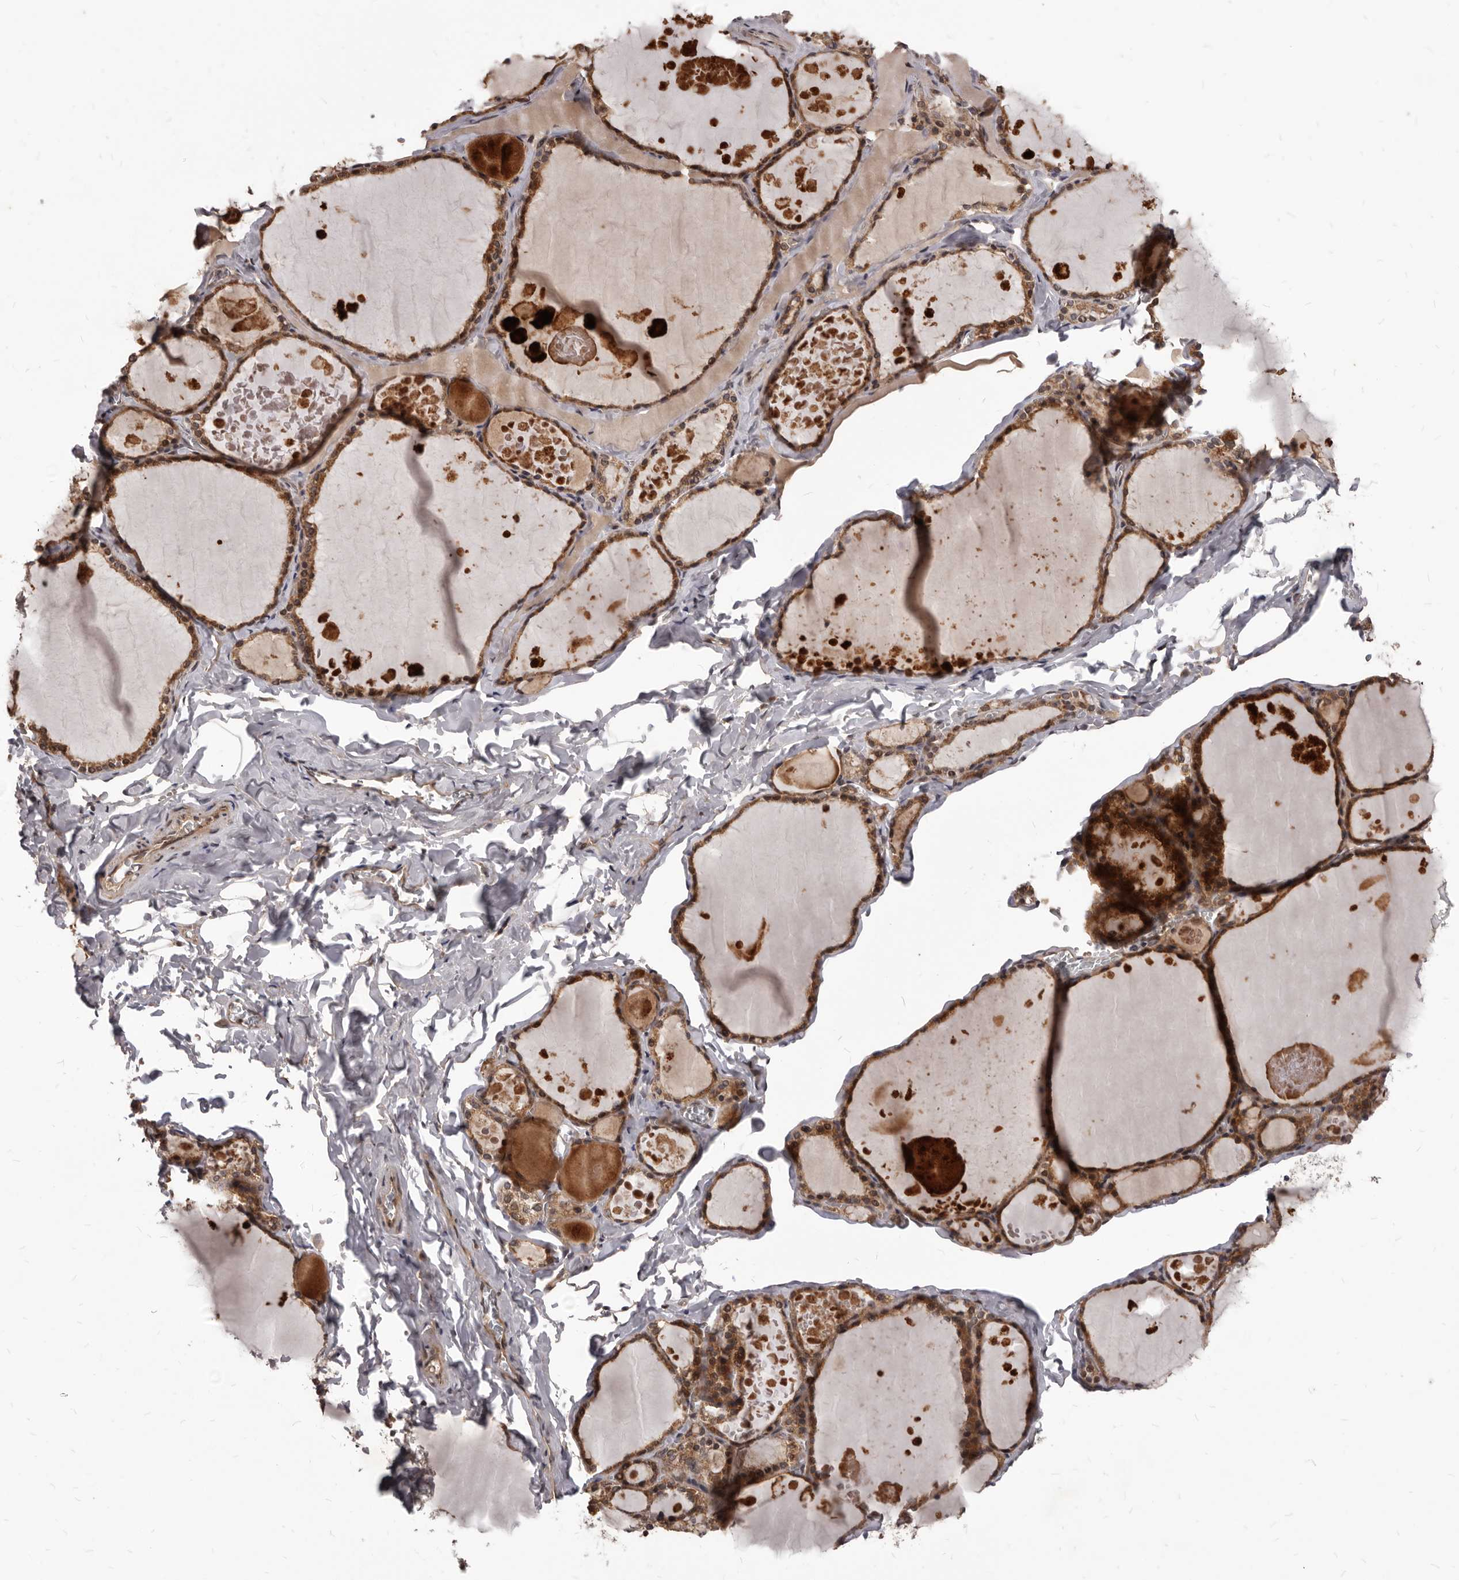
{"staining": {"intensity": "moderate", "quantity": ">75%", "location": "cytoplasmic/membranous"}, "tissue": "thyroid gland", "cell_type": "Glandular cells", "image_type": "normal", "snomed": [{"axis": "morphology", "description": "Normal tissue, NOS"}, {"axis": "topography", "description": "Thyroid gland"}], "caption": "About >75% of glandular cells in unremarkable human thyroid gland exhibit moderate cytoplasmic/membranous protein positivity as visualized by brown immunohistochemical staining.", "gene": "GABPB2", "patient": {"sex": "male", "age": 56}}